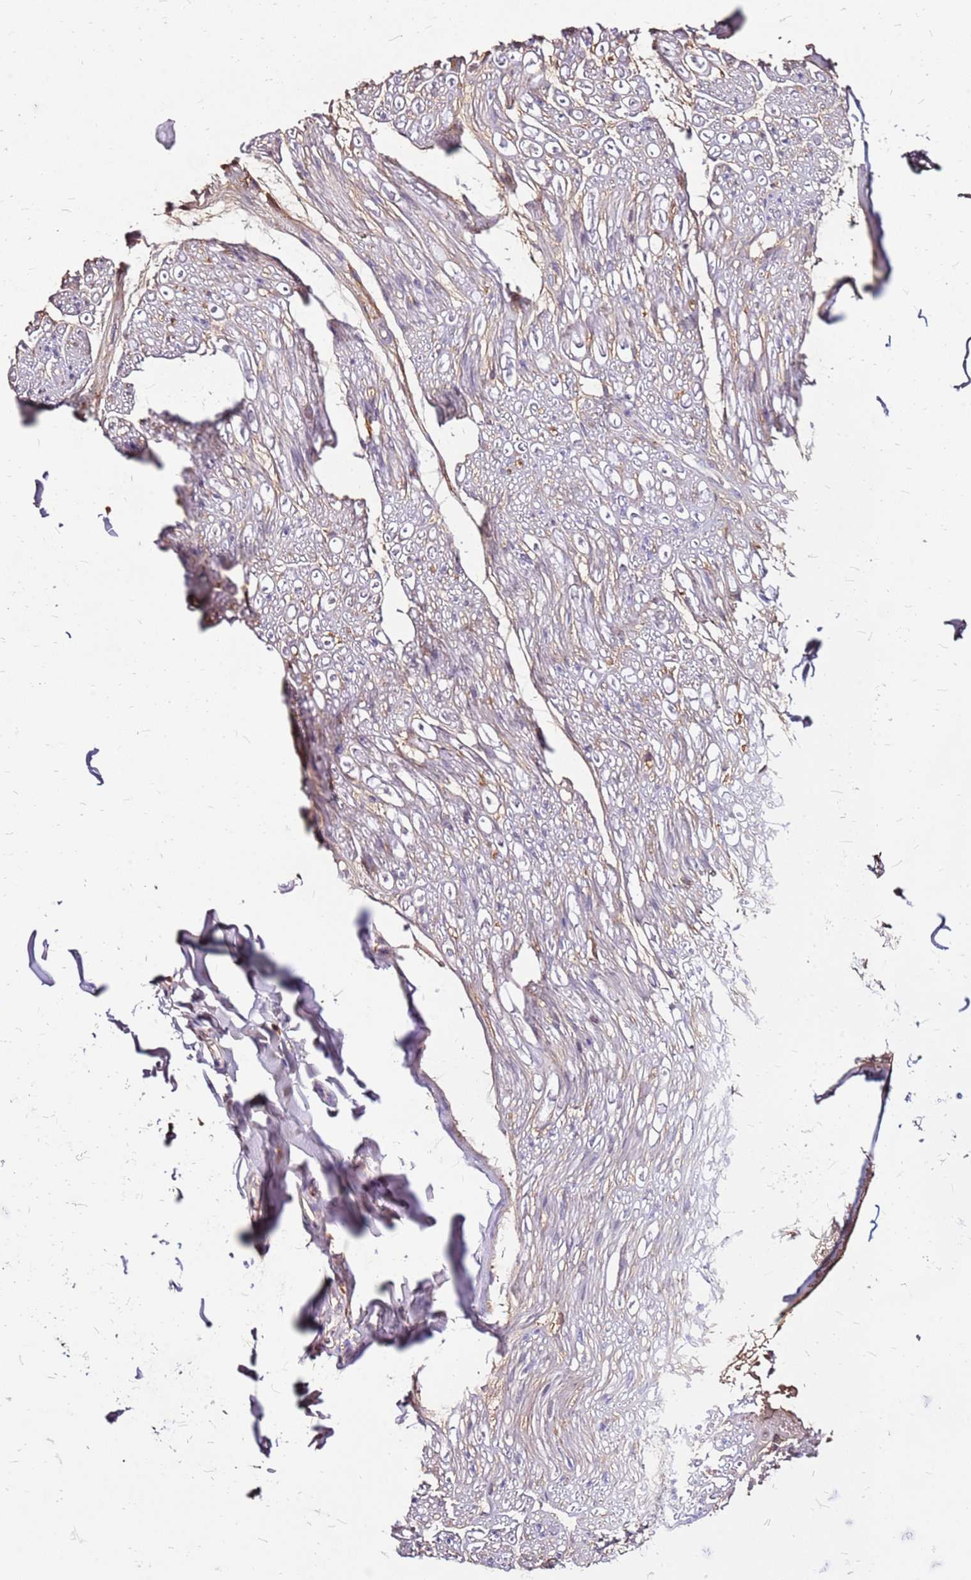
{"staining": {"intensity": "weak", "quantity": "25%-75%", "location": "cytoplasmic/membranous"}, "tissue": "adipose tissue", "cell_type": "Adipocytes", "image_type": "normal", "snomed": [{"axis": "morphology", "description": "Normal tissue, NOS"}, {"axis": "topography", "description": "Salivary gland"}, {"axis": "topography", "description": "Peripheral nerve tissue"}], "caption": "IHC histopathology image of unremarkable human adipose tissue stained for a protein (brown), which exhibits low levels of weak cytoplasmic/membranous staining in about 25%-75% of adipocytes.", "gene": "ALDH1A3", "patient": {"sex": "male", "age": 38}}